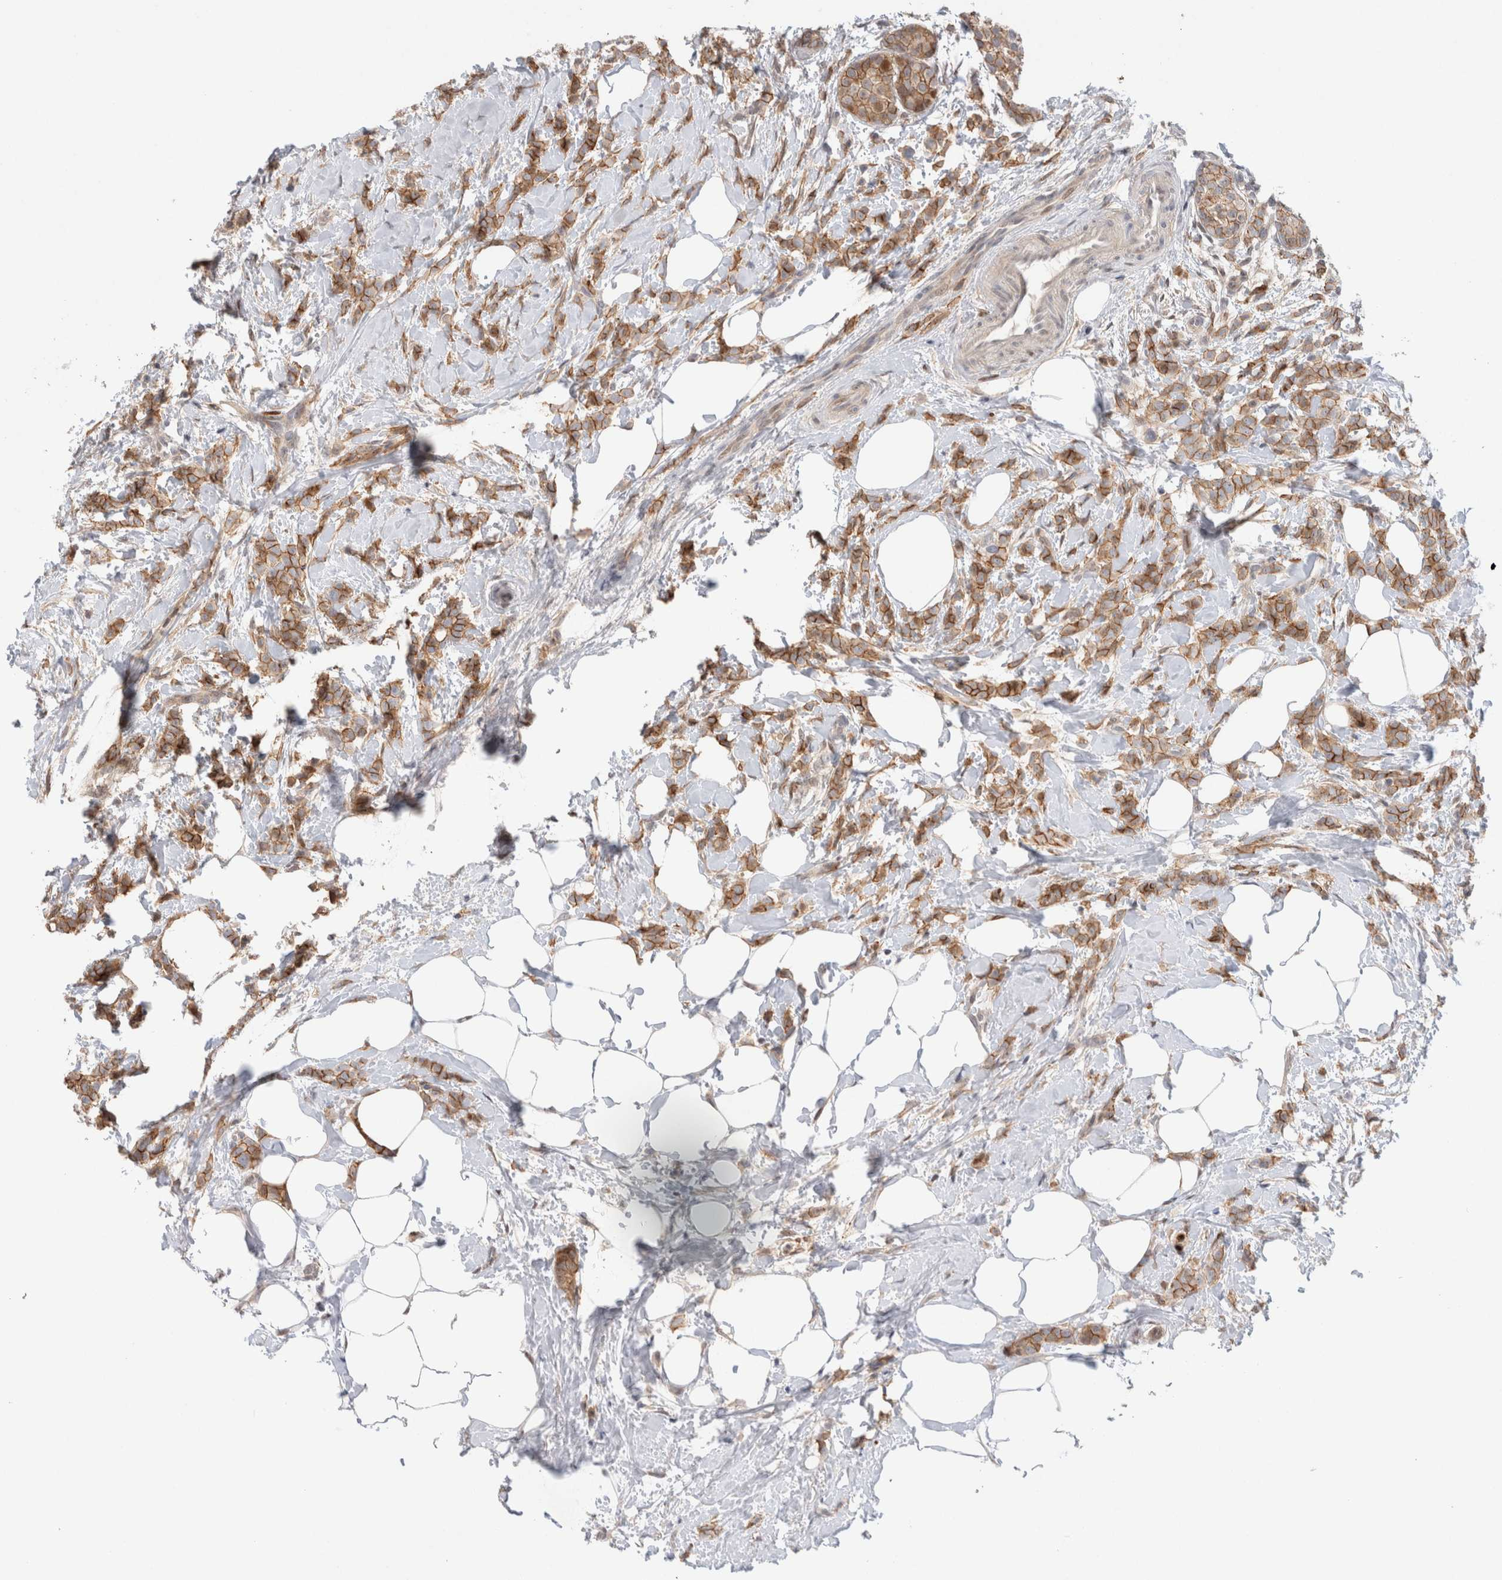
{"staining": {"intensity": "moderate", "quantity": ">75%", "location": "cytoplasmic/membranous"}, "tissue": "breast cancer", "cell_type": "Tumor cells", "image_type": "cancer", "snomed": [{"axis": "morphology", "description": "Lobular carcinoma, in situ"}, {"axis": "morphology", "description": "Lobular carcinoma"}, {"axis": "topography", "description": "Breast"}], "caption": "Human breast cancer stained with a brown dye displays moderate cytoplasmic/membranous positive staining in about >75% of tumor cells.", "gene": "TCF4", "patient": {"sex": "female", "age": 41}}